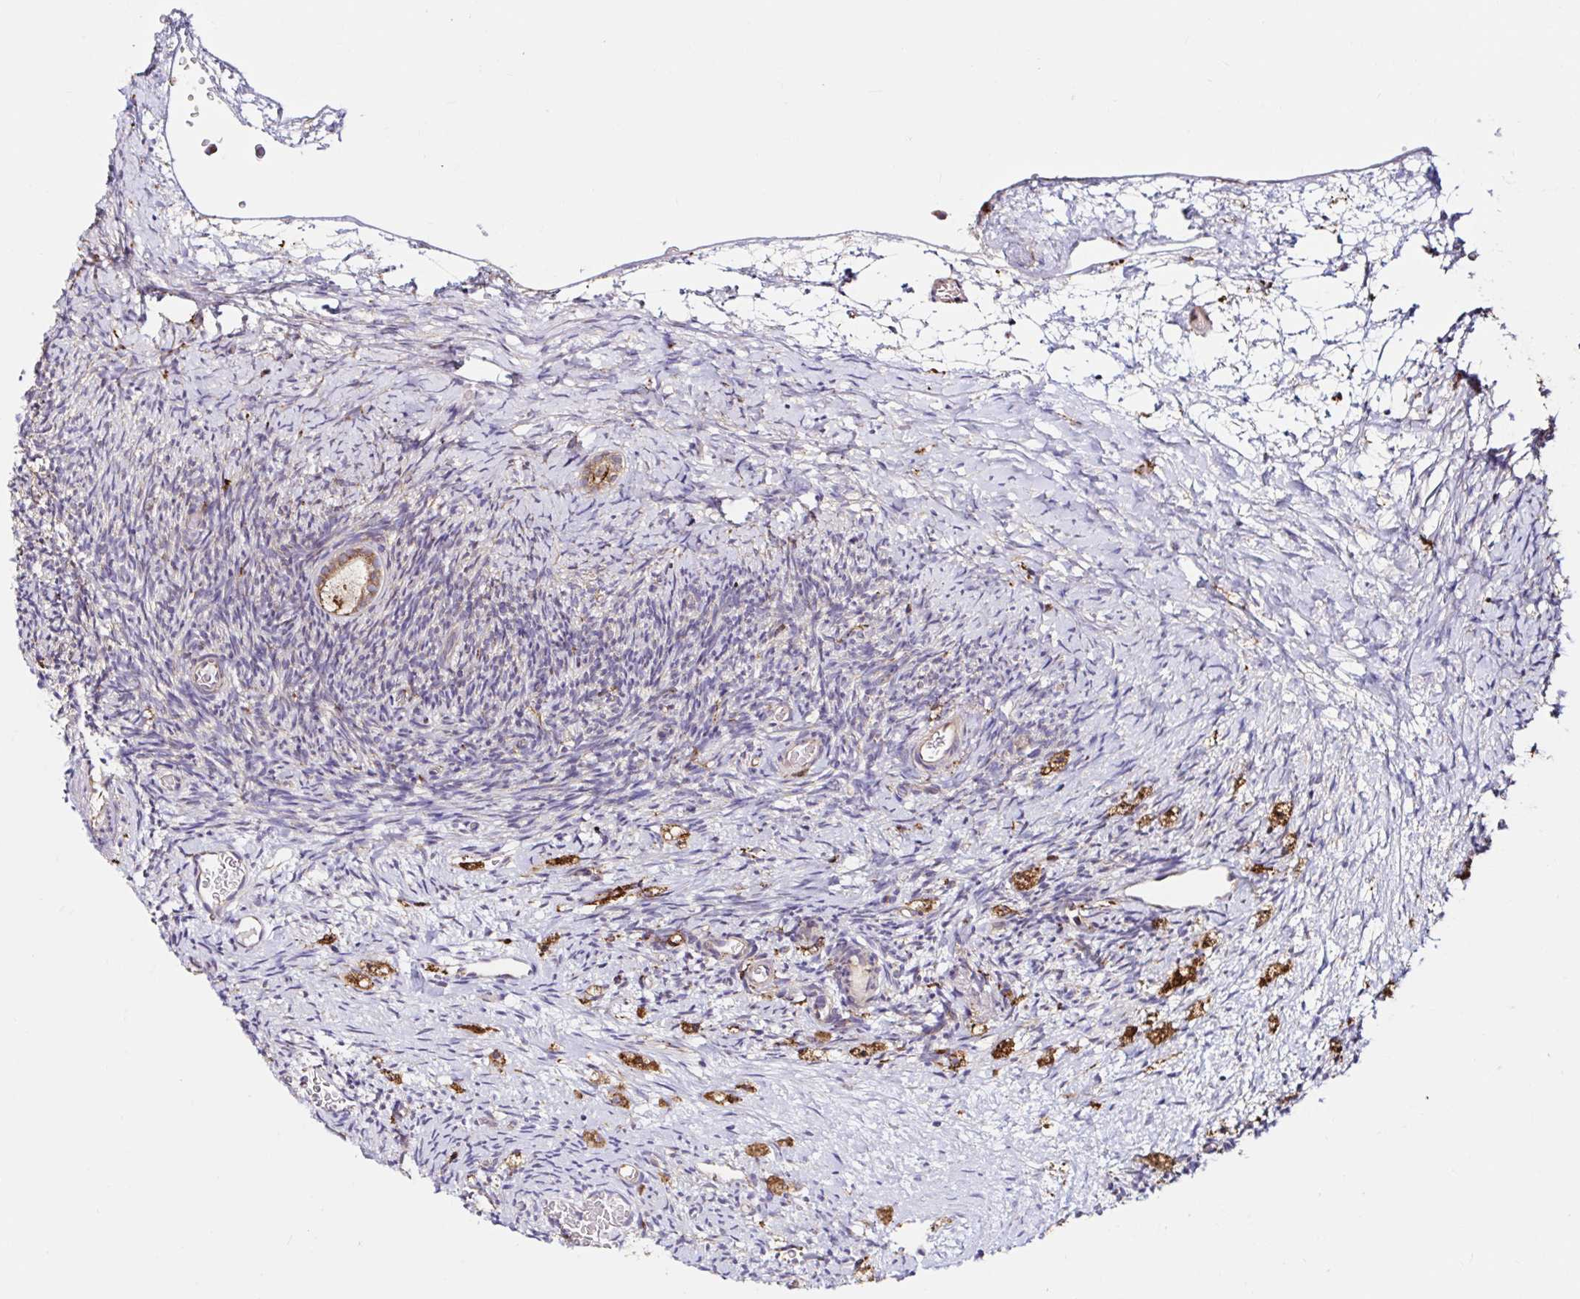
{"staining": {"intensity": "strong", "quantity": "25%-75%", "location": "cytoplasmic/membranous"}, "tissue": "ovary", "cell_type": "Follicle cells", "image_type": "normal", "snomed": [{"axis": "morphology", "description": "Normal tissue, NOS"}, {"axis": "topography", "description": "Ovary"}], "caption": "Ovary stained with DAB (3,3'-diaminobenzidine) IHC demonstrates high levels of strong cytoplasmic/membranous positivity in about 25%-75% of follicle cells.", "gene": "MSR1", "patient": {"sex": "female", "age": 39}}